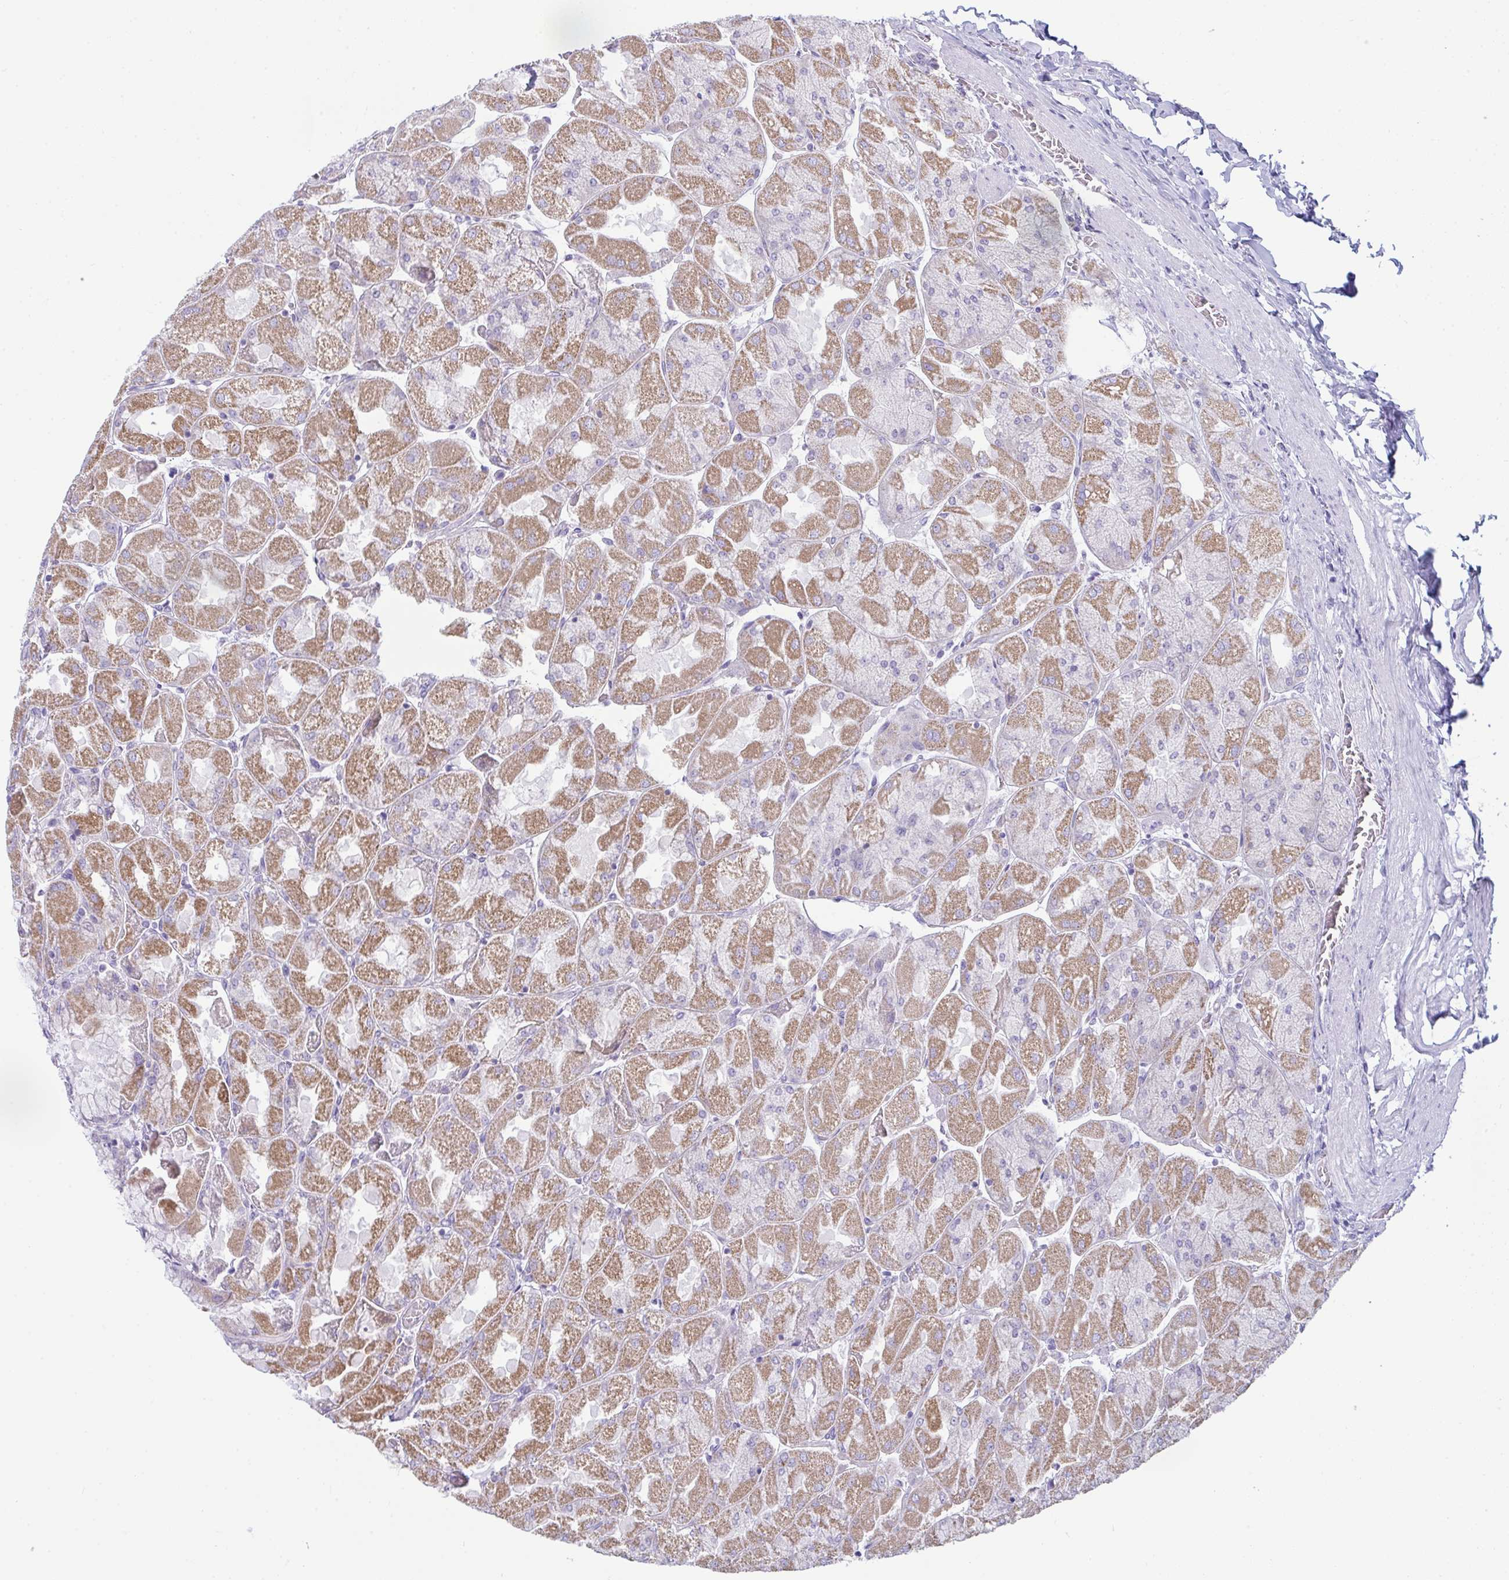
{"staining": {"intensity": "moderate", "quantity": "25%-75%", "location": "cytoplasmic/membranous"}, "tissue": "stomach", "cell_type": "Glandular cells", "image_type": "normal", "snomed": [{"axis": "morphology", "description": "Normal tissue, NOS"}, {"axis": "topography", "description": "Stomach"}], "caption": "Immunohistochemistry (IHC) of benign stomach demonstrates medium levels of moderate cytoplasmic/membranous expression in about 25%-75% of glandular cells. The staining was performed using DAB to visualize the protein expression in brown, while the nuclei were stained in blue with hematoxylin (Magnification: 20x).", "gene": "BBS1", "patient": {"sex": "female", "age": 61}}